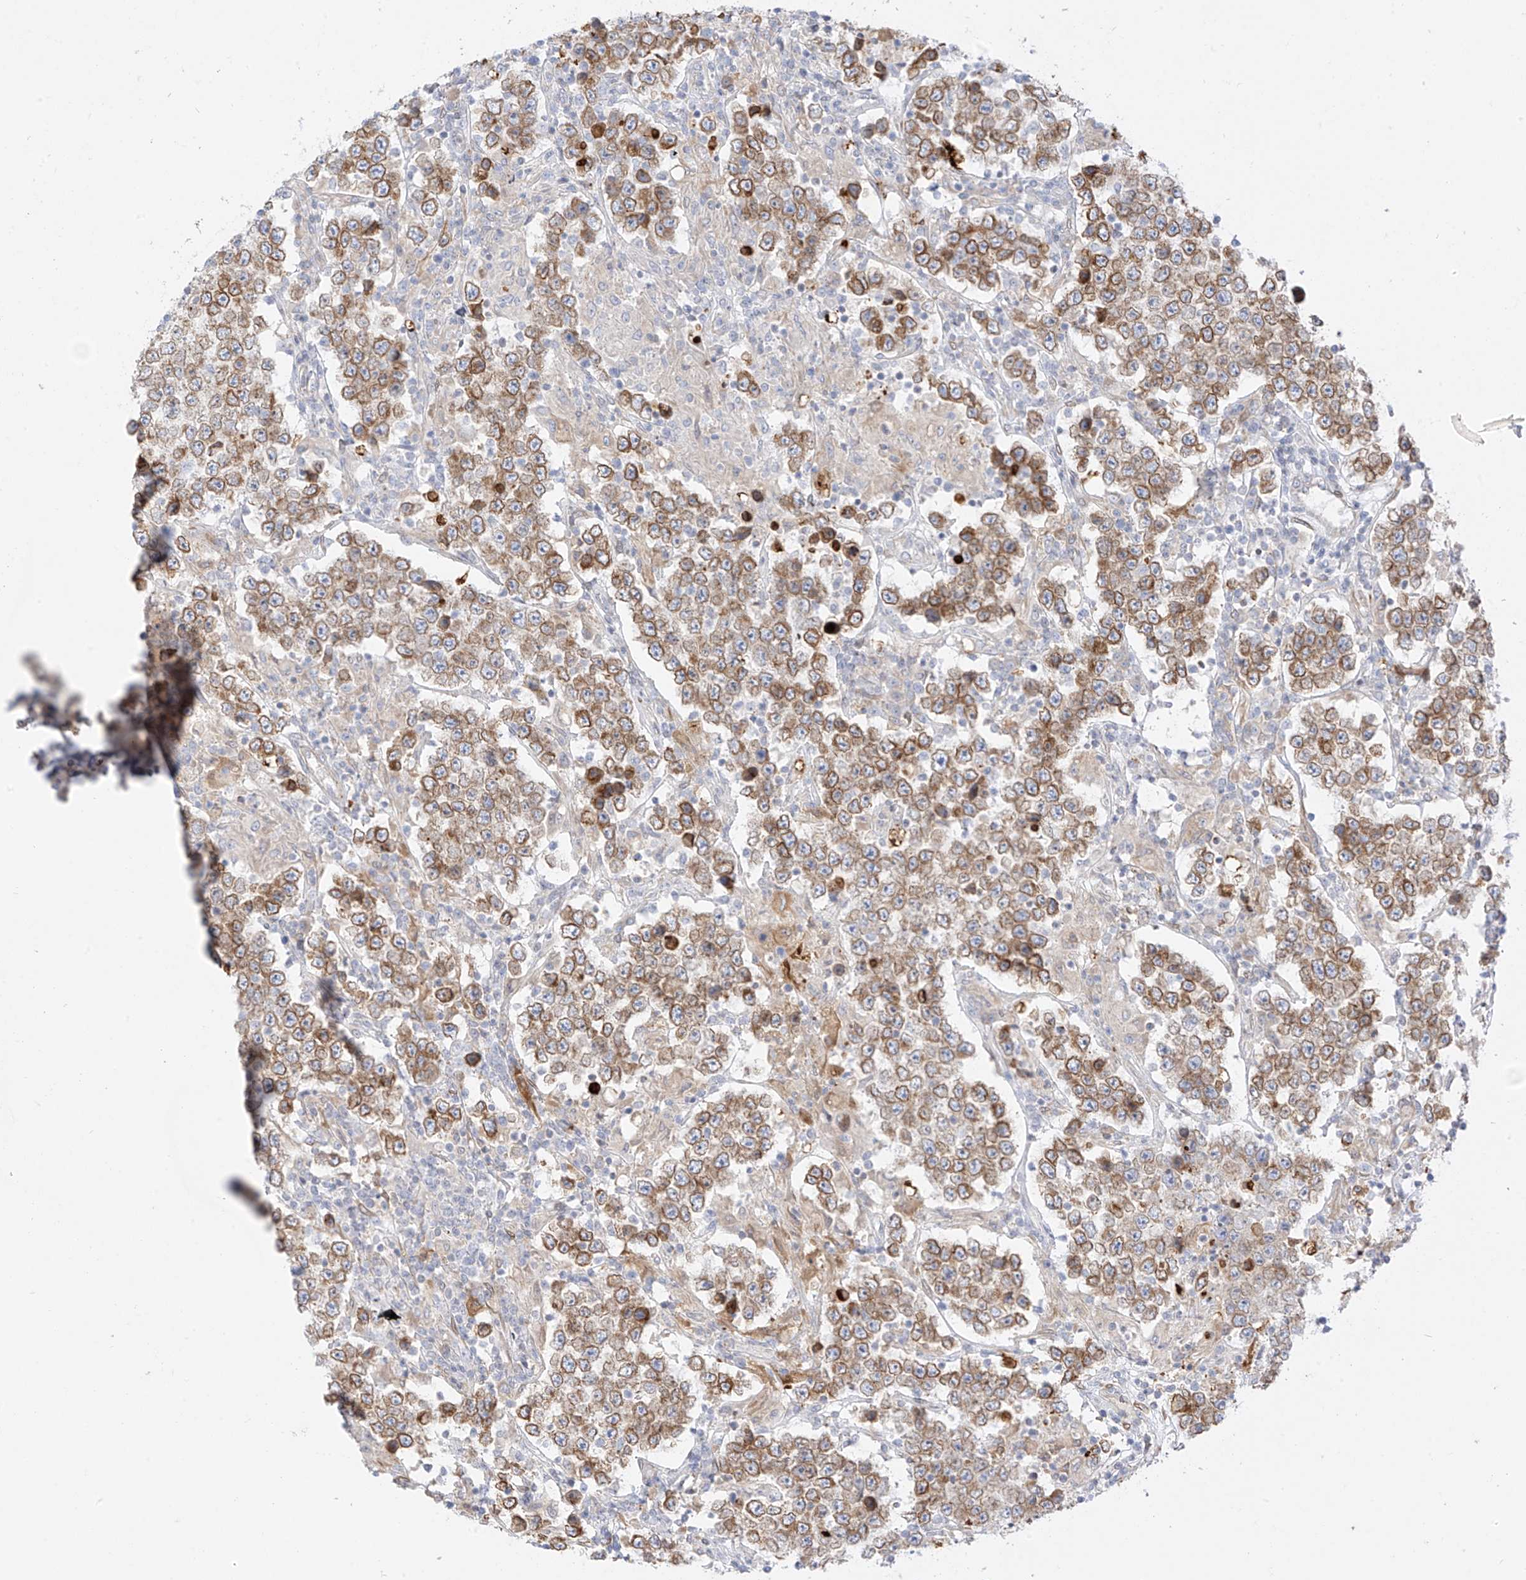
{"staining": {"intensity": "moderate", "quantity": ">75%", "location": "cytoplasmic/membranous"}, "tissue": "testis cancer", "cell_type": "Tumor cells", "image_type": "cancer", "snomed": [{"axis": "morphology", "description": "Normal tissue, NOS"}, {"axis": "morphology", "description": "Urothelial carcinoma, High grade"}, {"axis": "morphology", "description": "Seminoma, NOS"}, {"axis": "morphology", "description": "Carcinoma, Embryonal, NOS"}, {"axis": "topography", "description": "Urinary bladder"}, {"axis": "topography", "description": "Testis"}], "caption": "Immunohistochemical staining of testis seminoma shows medium levels of moderate cytoplasmic/membranous protein expression in about >75% of tumor cells.", "gene": "PCYOX1", "patient": {"sex": "male", "age": 41}}